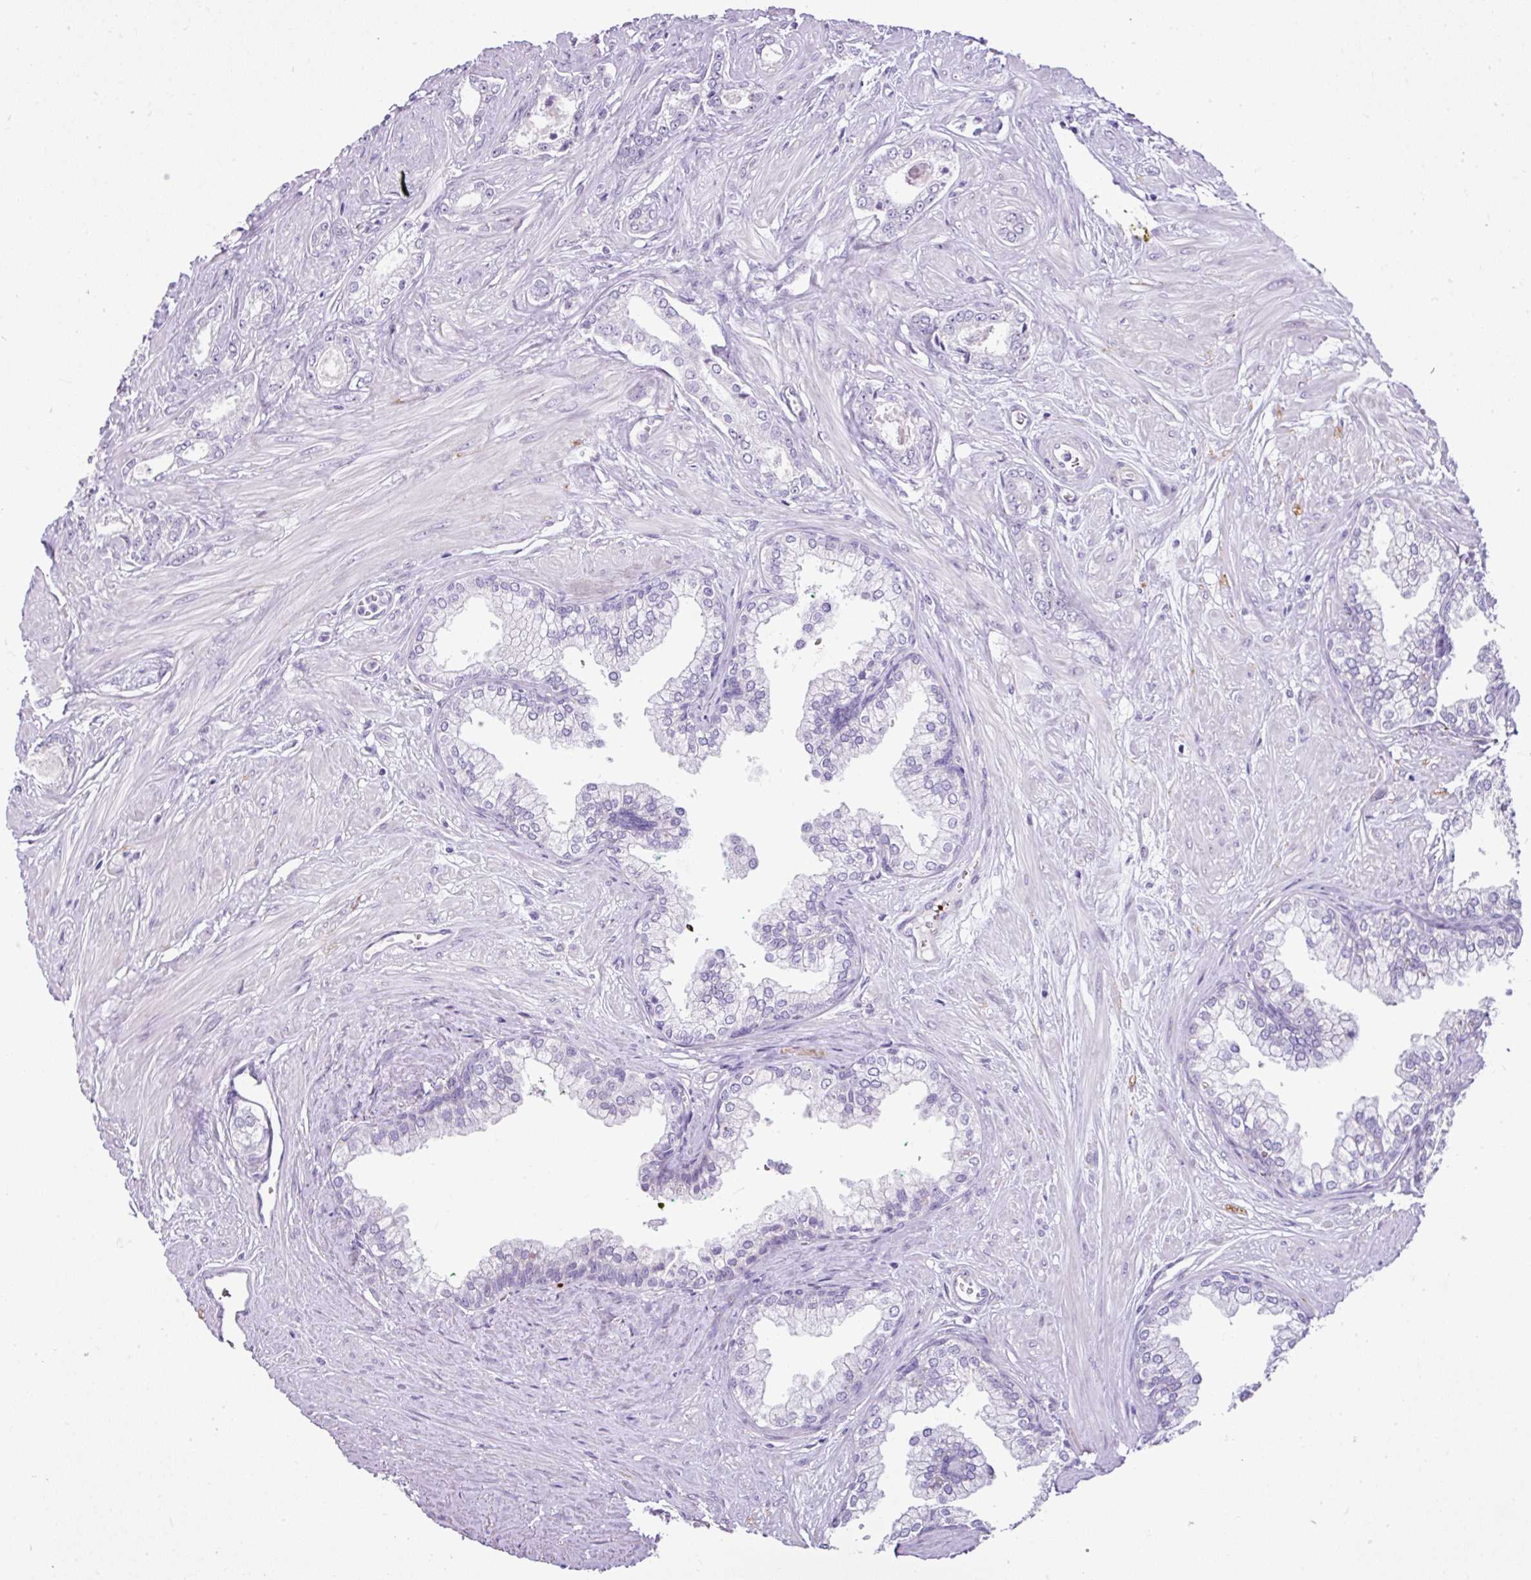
{"staining": {"intensity": "negative", "quantity": "none", "location": "none"}, "tissue": "prostate cancer", "cell_type": "Tumor cells", "image_type": "cancer", "snomed": [{"axis": "morphology", "description": "Adenocarcinoma, Low grade"}, {"axis": "topography", "description": "Prostate"}], "caption": "Image shows no protein expression in tumor cells of prostate low-grade adenocarcinoma tissue. Nuclei are stained in blue.", "gene": "CMTM5", "patient": {"sex": "male", "age": 60}}